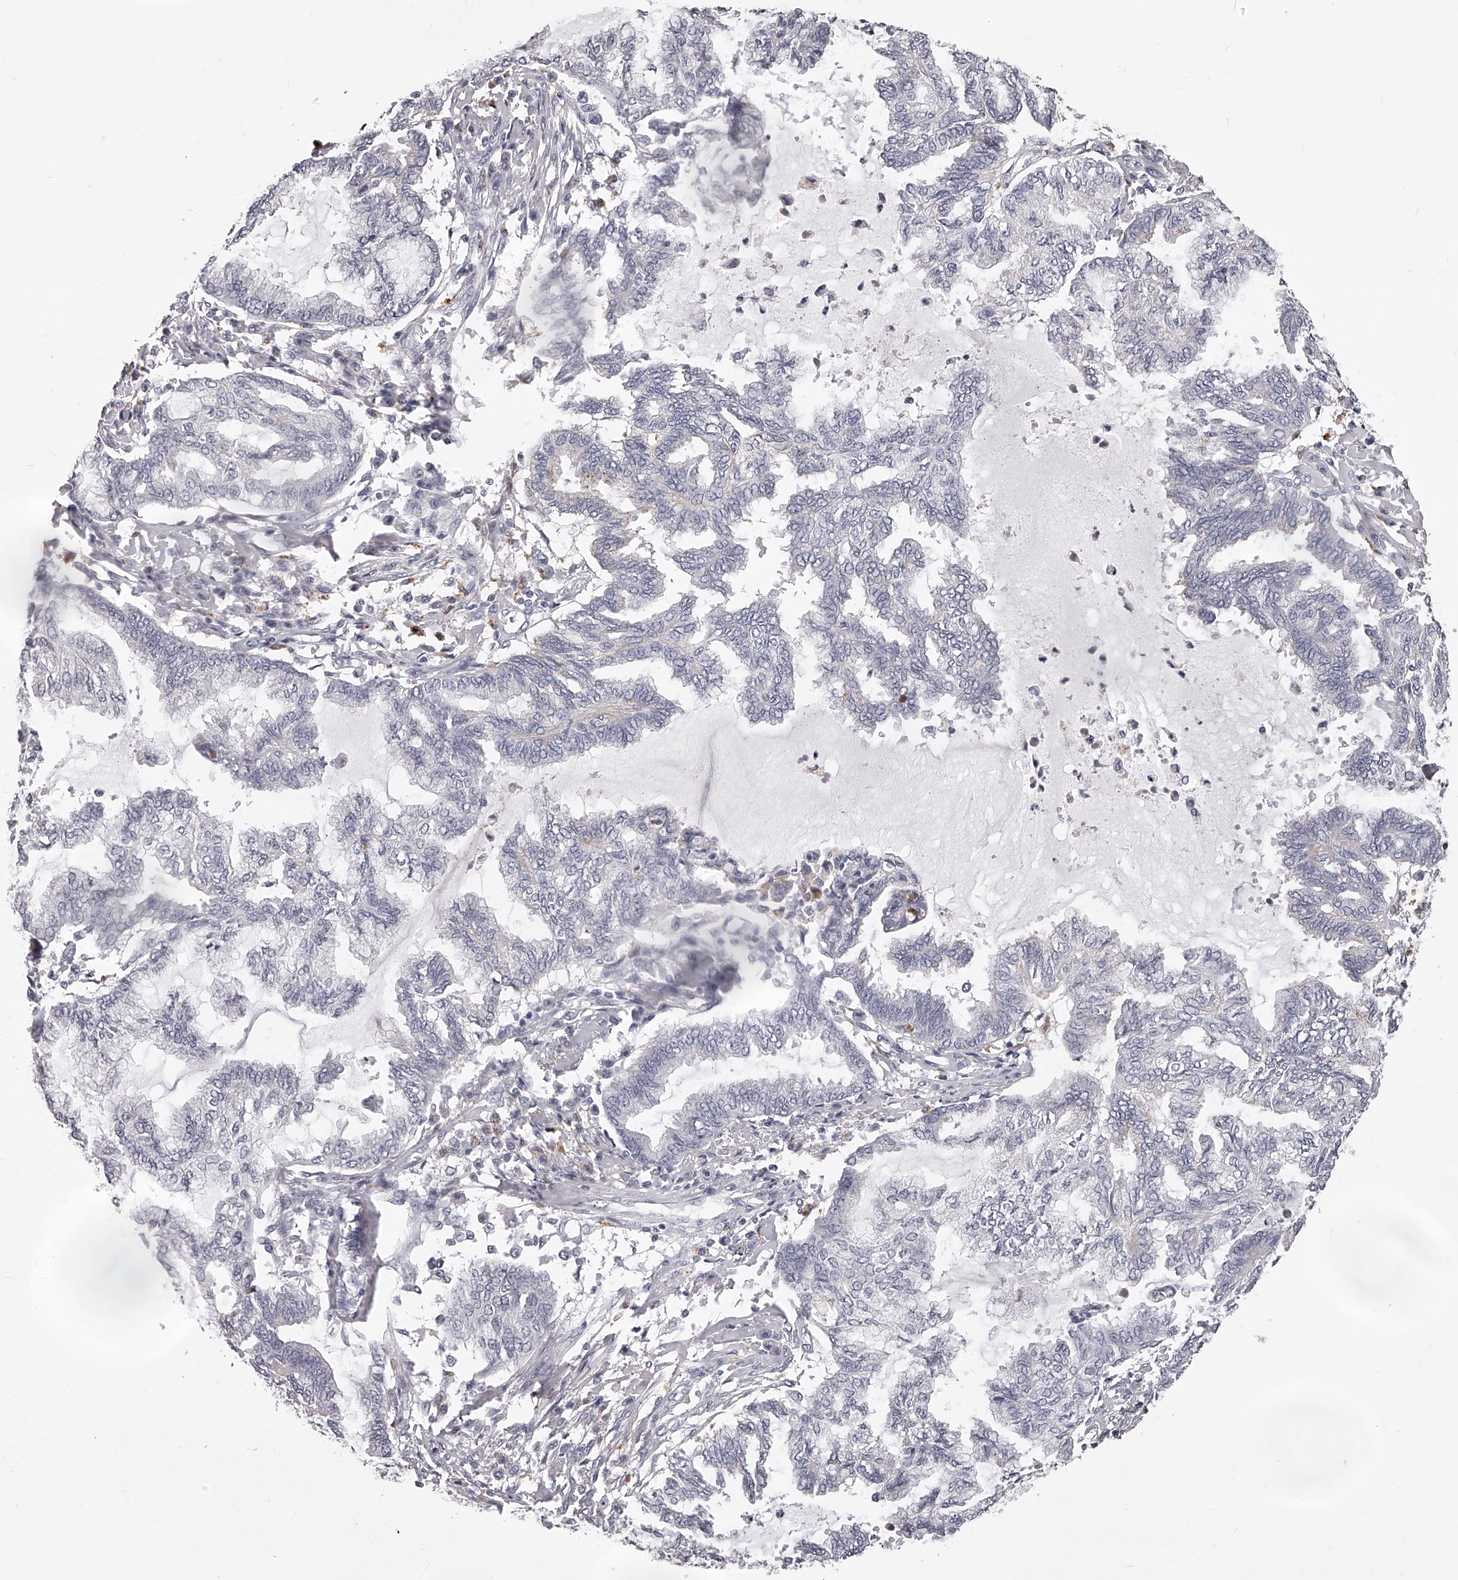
{"staining": {"intensity": "negative", "quantity": "none", "location": "none"}, "tissue": "endometrial cancer", "cell_type": "Tumor cells", "image_type": "cancer", "snomed": [{"axis": "morphology", "description": "Adenocarcinoma, NOS"}, {"axis": "topography", "description": "Endometrium"}], "caption": "The immunohistochemistry micrograph has no significant staining in tumor cells of endometrial cancer tissue. The staining is performed using DAB (3,3'-diaminobenzidine) brown chromogen with nuclei counter-stained in using hematoxylin.", "gene": "DMRT1", "patient": {"sex": "female", "age": 86}}